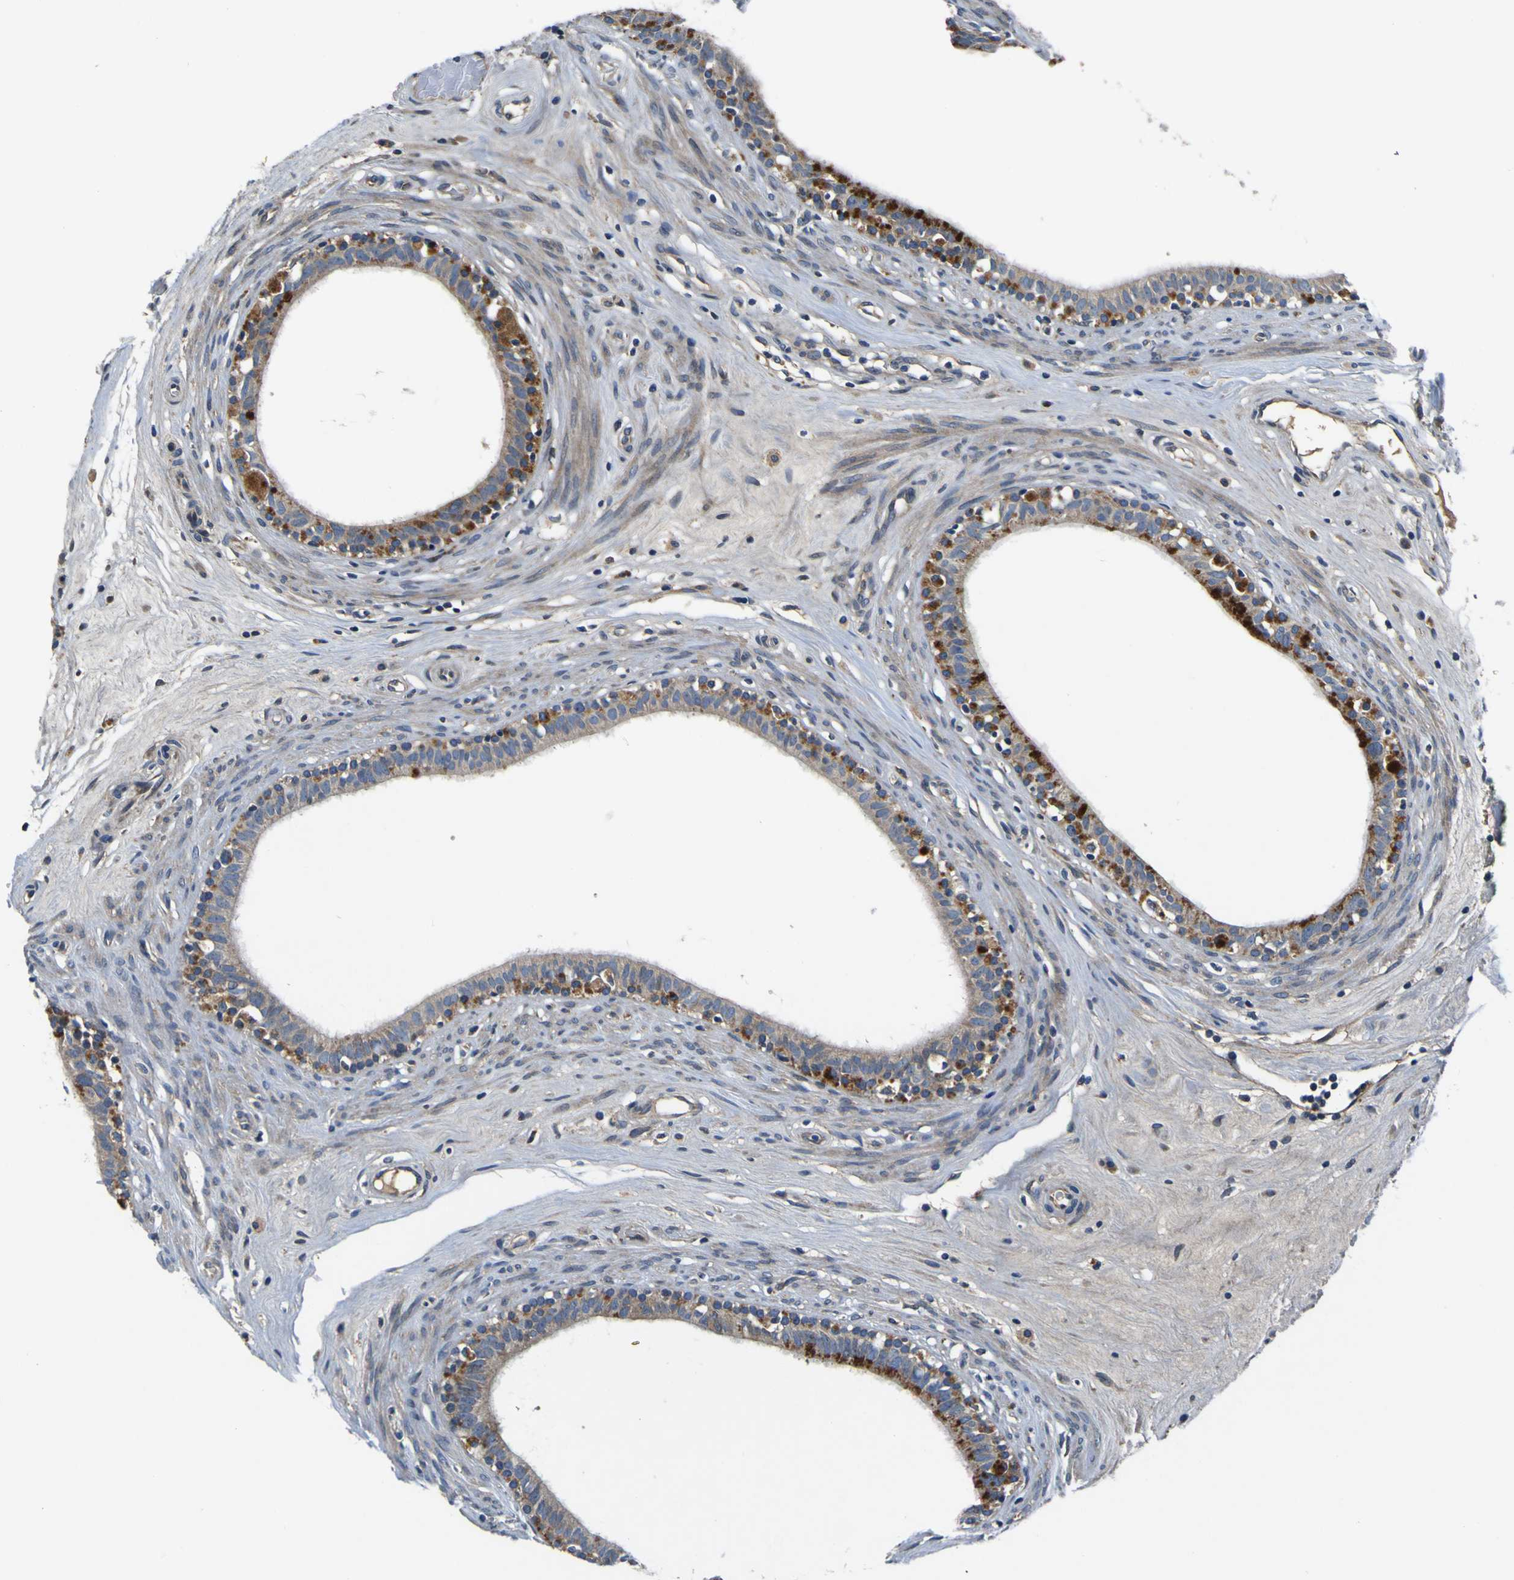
{"staining": {"intensity": "moderate", "quantity": "<25%", "location": "cytoplasmic/membranous"}, "tissue": "epididymis", "cell_type": "Glandular cells", "image_type": "normal", "snomed": [{"axis": "morphology", "description": "Normal tissue, NOS"}, {"axis": "morphology", "description": "Inflammation, NOS"}, {"axis": "topography", "description": "Epididymis"}], "caption": "Immunohistochemistry (IHC) staining of normal epididymis, which exhibits low levels of moderate cytoplasmic/membranous positivity in about <25% of glandular cells indicating moderate cytoplasmic/membranous protein staining. The staining was performed using DAB (3,3'-diaminobenzidine) (brown) for protein detection and nuclei were counterstained in hematoxylin (blue).", "gene": "EPHB4", "patient": {"sex": "male", "age": 84}}